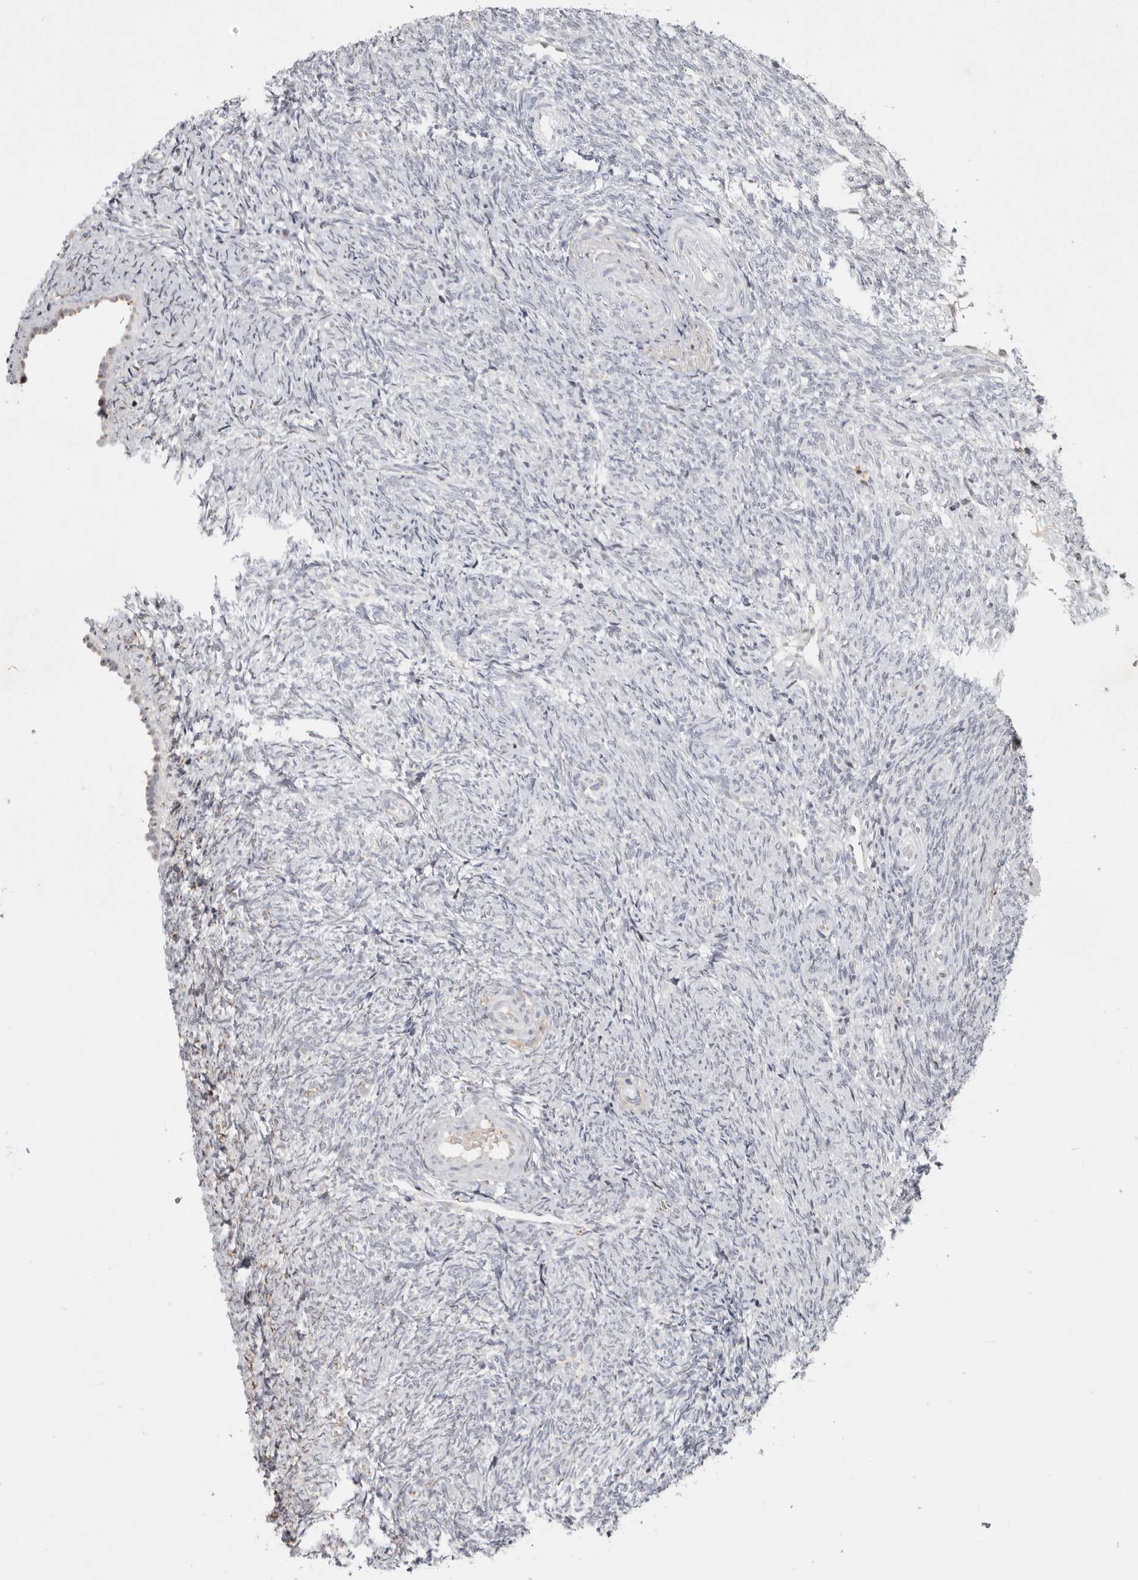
{"staining": {"intensity": "moderate", "quantity": "<25%", "location": "nuclear"}, "tissue": "ovary", "cell_type": "Follicle cells", "image_type": "normal", "snomed": [{"axis": "morphology", "description": "Normal tissue, NOS"}, {"axis": "topography", "description": "Ovary"}], "caption": "Normal ovary demonstrates moderate nuclear expression in about <25% of follicle cells, visualized by immunohistochemistry.", "gene": "PCMTD1", "patient": {"sex": "female", "age": 41}}